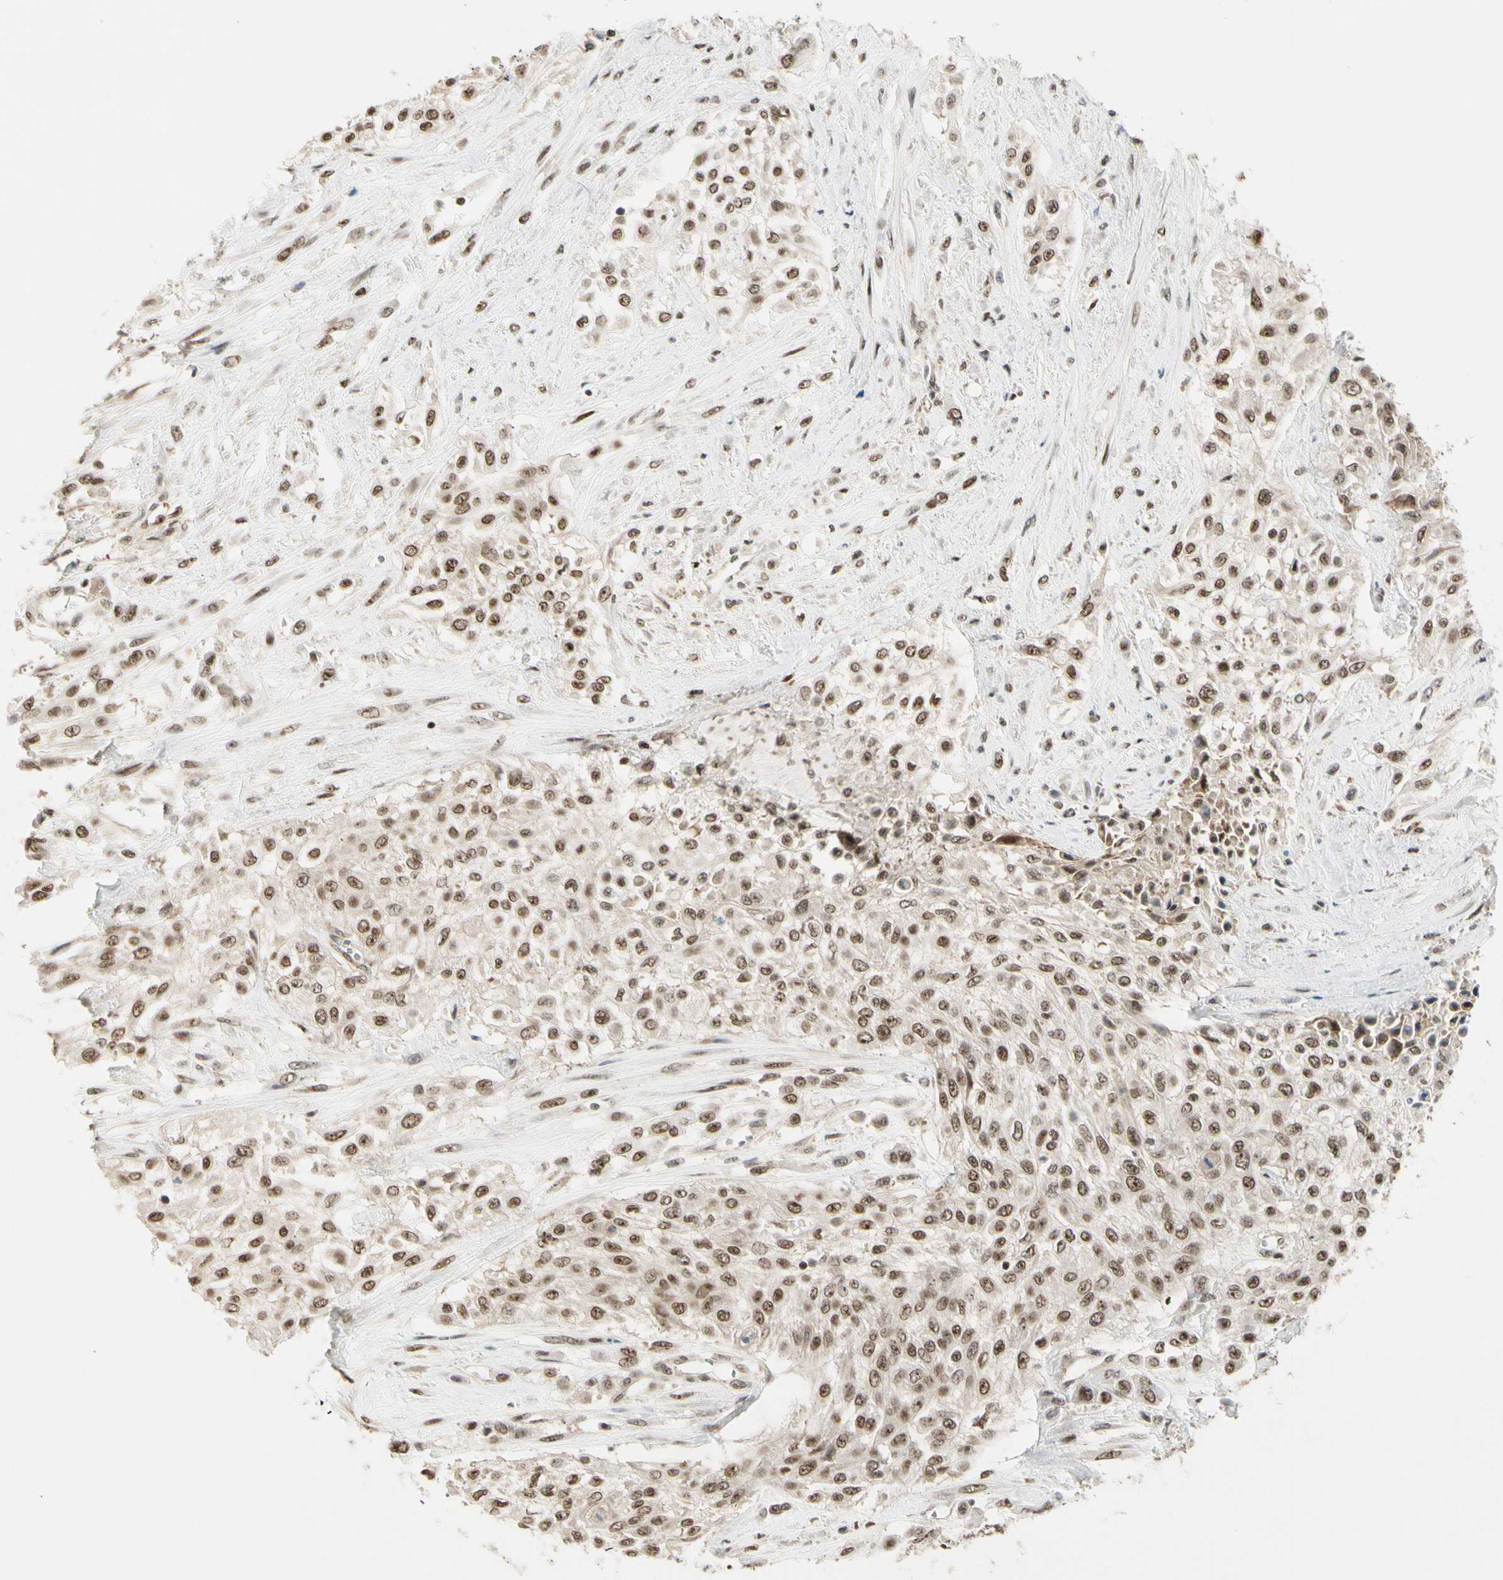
{"staining": {"intensity": "moderate", "quantity": ">75%", "location": "nuclear"}, "tissue": "urothelial cancer", "cell_type": "Tumor cells", "image_type": "cancer", "snomed": [{"axis": "morphology", "description": "Urothelial carcinoma, High grade"}, {"axis": "topography", "description": "Urinary bladder"}], "caption": "Protein analysis of urothelial cancer tissue shows moderate nuclear staining in approximately >75% of tumor cells. (DAB IHC with brightfield microscopy, high magnification).", "gene": "DAXX", "patient": {"sex": "male", "age": 57}}